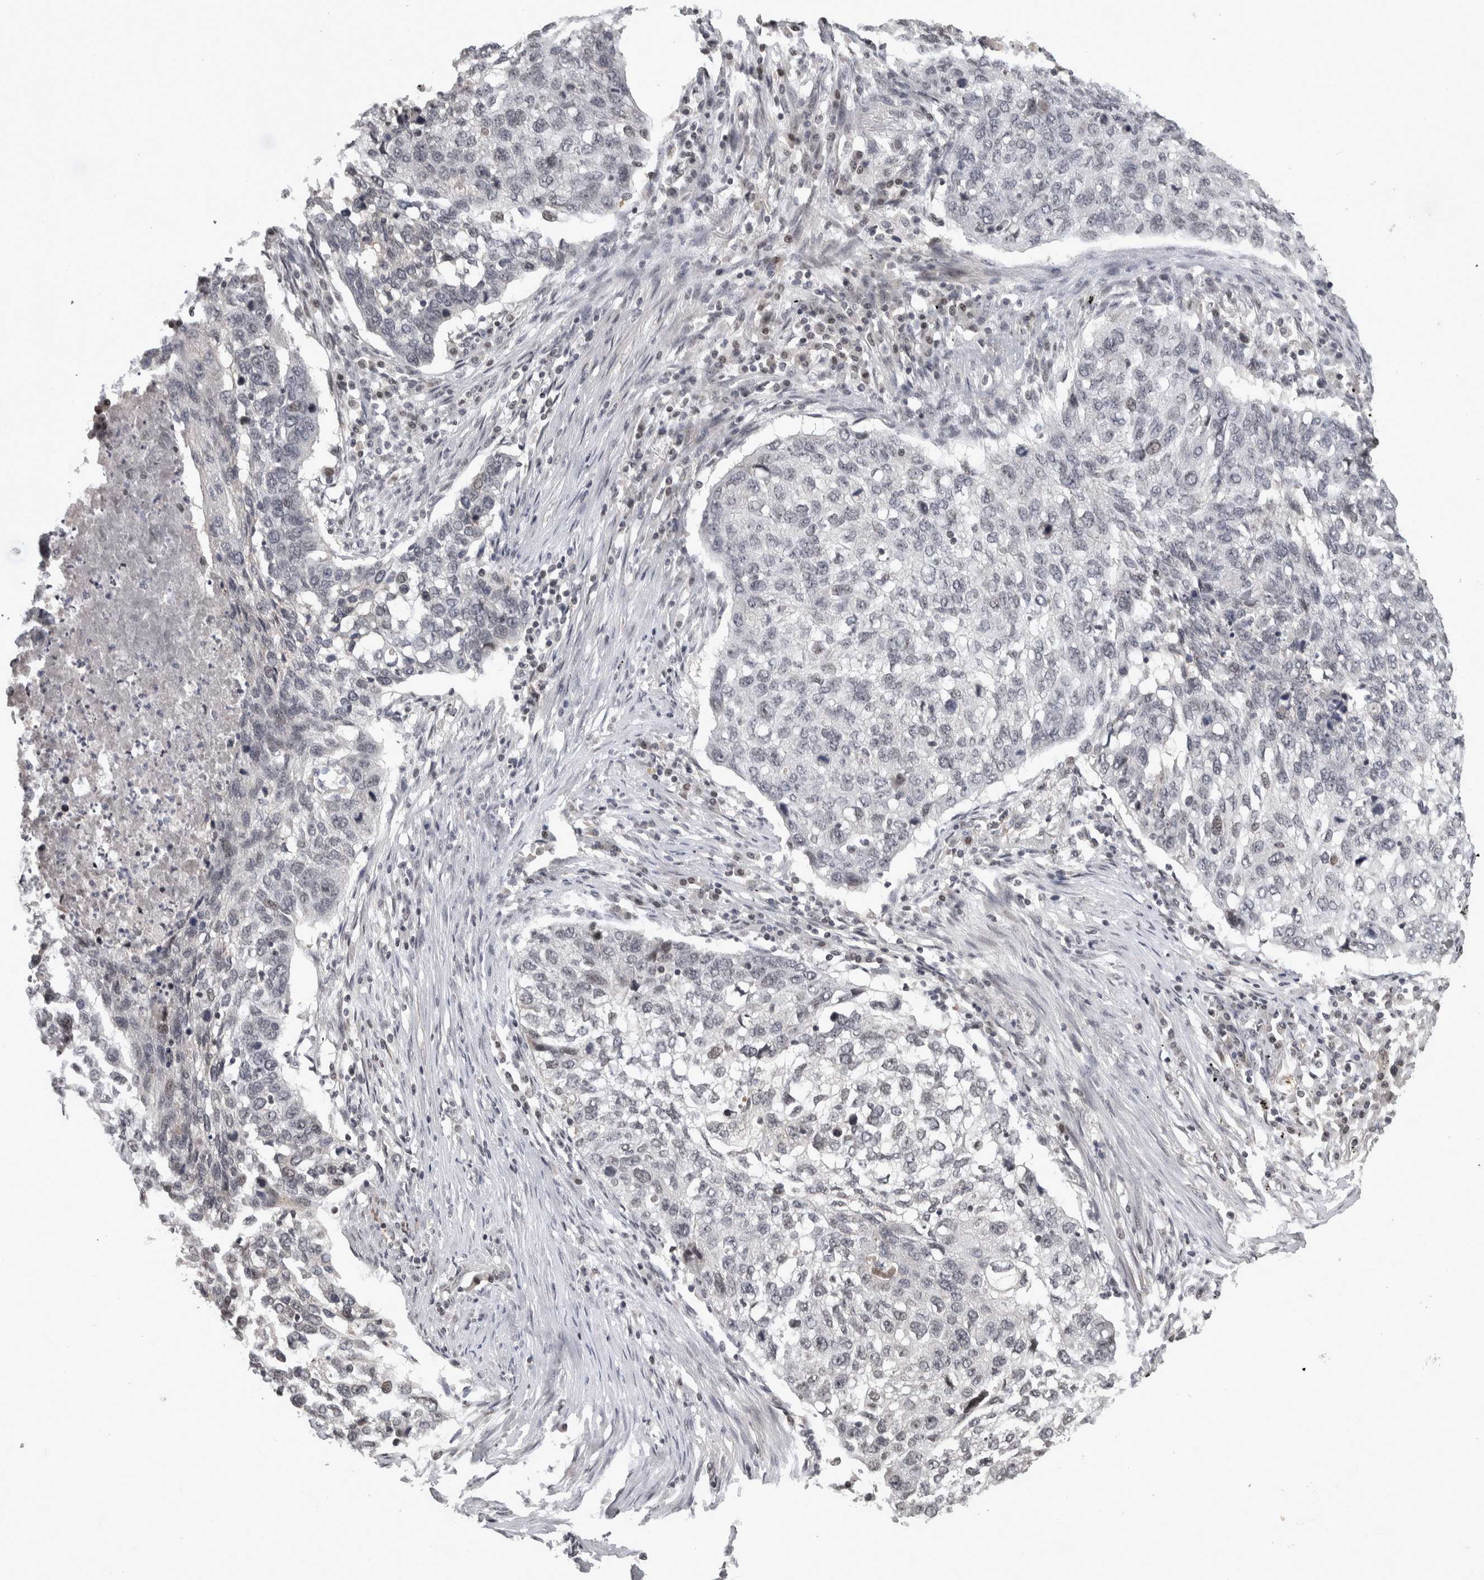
{"staining": {"intensity": "weak", "quantity": "<25%", "location": "nuclear"}, "tissue": "lung cancer", "cell_type": "Tumor cells", "image_type": "cancer", "snomed": [{"axis": "morphology", "description": "Squamous cell carcinoma, NOS"}, {"axis": "topography", "description": "Lung"}], "caption": "Tumor cells are negative for brown protein staining in squamous cell carcinoma (lung). Nuclei are stained in blue.", "gene": "ZSCAN21", "patient": {"sex": "female", "age": 63}}